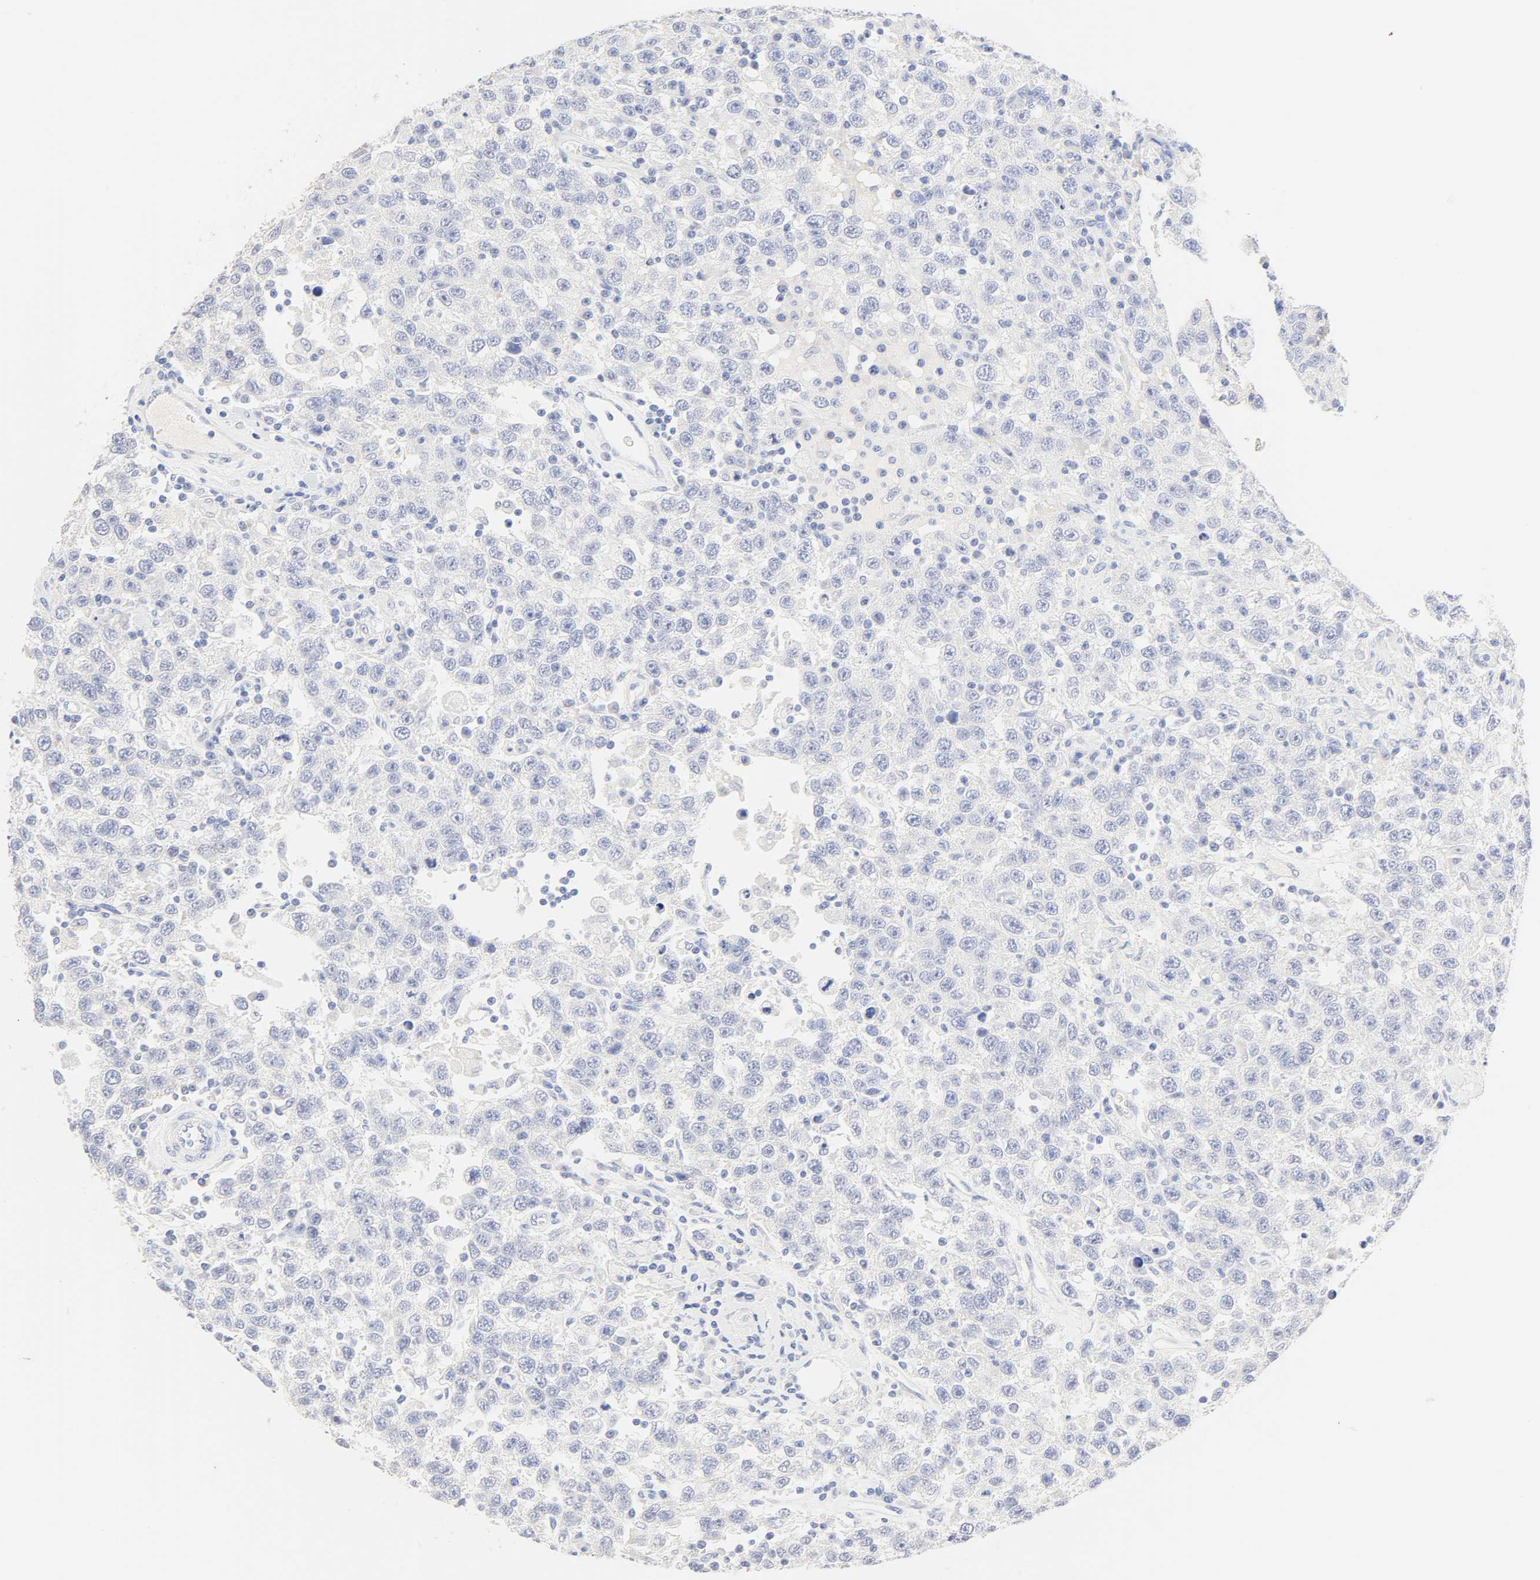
{"staining": {"intensity": "negative", "quantity": "none", "location": "none"}, "tissue": "testis cancer", "cell_type": "Tumor cells", "image_type": "cancer", "snomed": [{"axis": "morphology", "description": "Seminoma, NOS"}, {"axis": "topography", "description": "Testis"}], "caption": "This is an immunohistochemistry (IHC) image of human testis cancer. There is no positivity in tumor cells.", "gene": "SLCO1B3", "patient": {"sex": "male", "age": 41}}